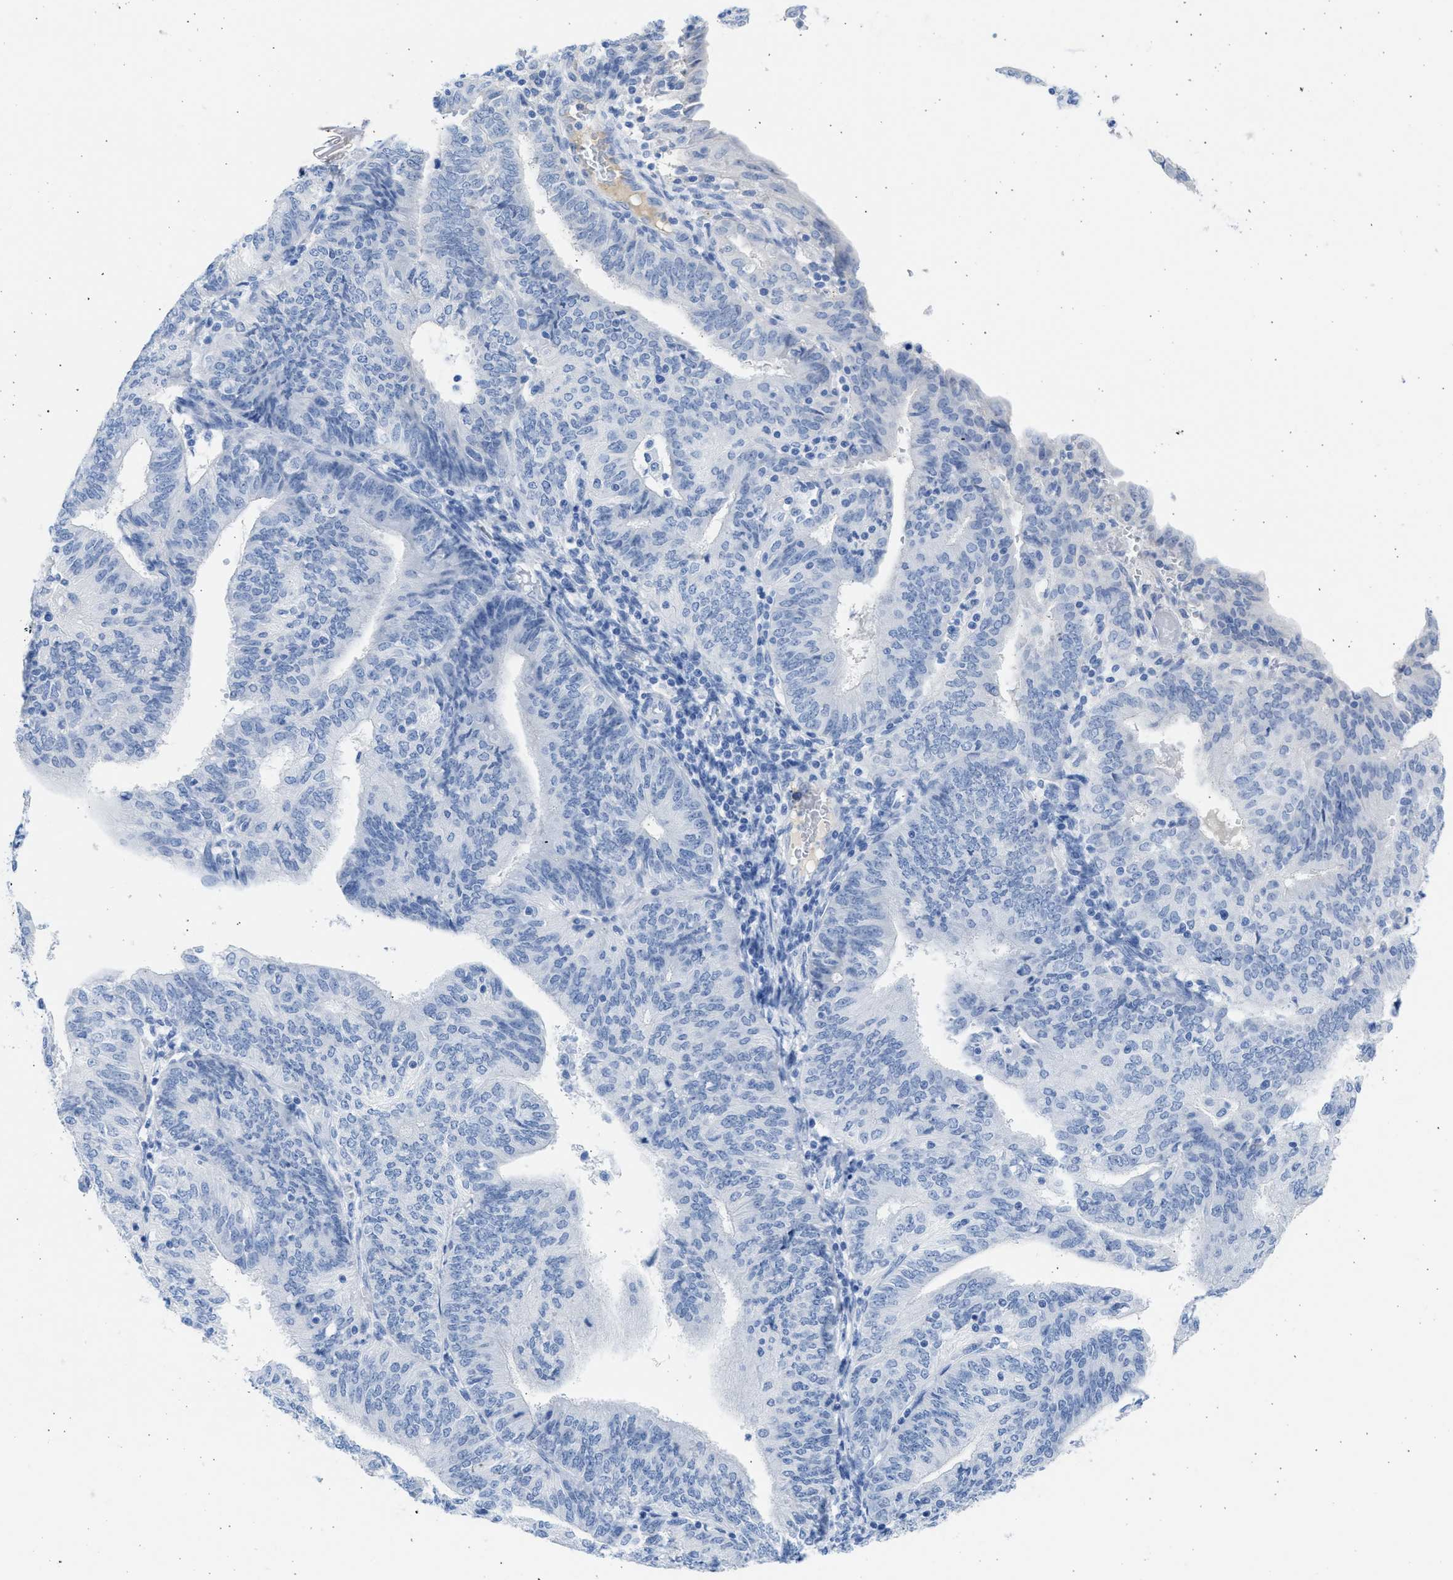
{"staining": {"intensity": "negative", "quantity": "none", "location": "none"}, "tissue": "endometrial cancer", "cell_type": "Tumor cells", "image_type": "cancer", "snomed": [{"axis": "morphology", "description": "Adenocarcinoma, NOS"}, {"axis": "topography", "description": "Endometrium"}], "caption": "Immunohistochemical staining of human adenocarcinoma (endometrial) reveals no significant positivity in tumor cells.", "gene": "SPATA3", "patient": {"sex": "female", "age": 58}}